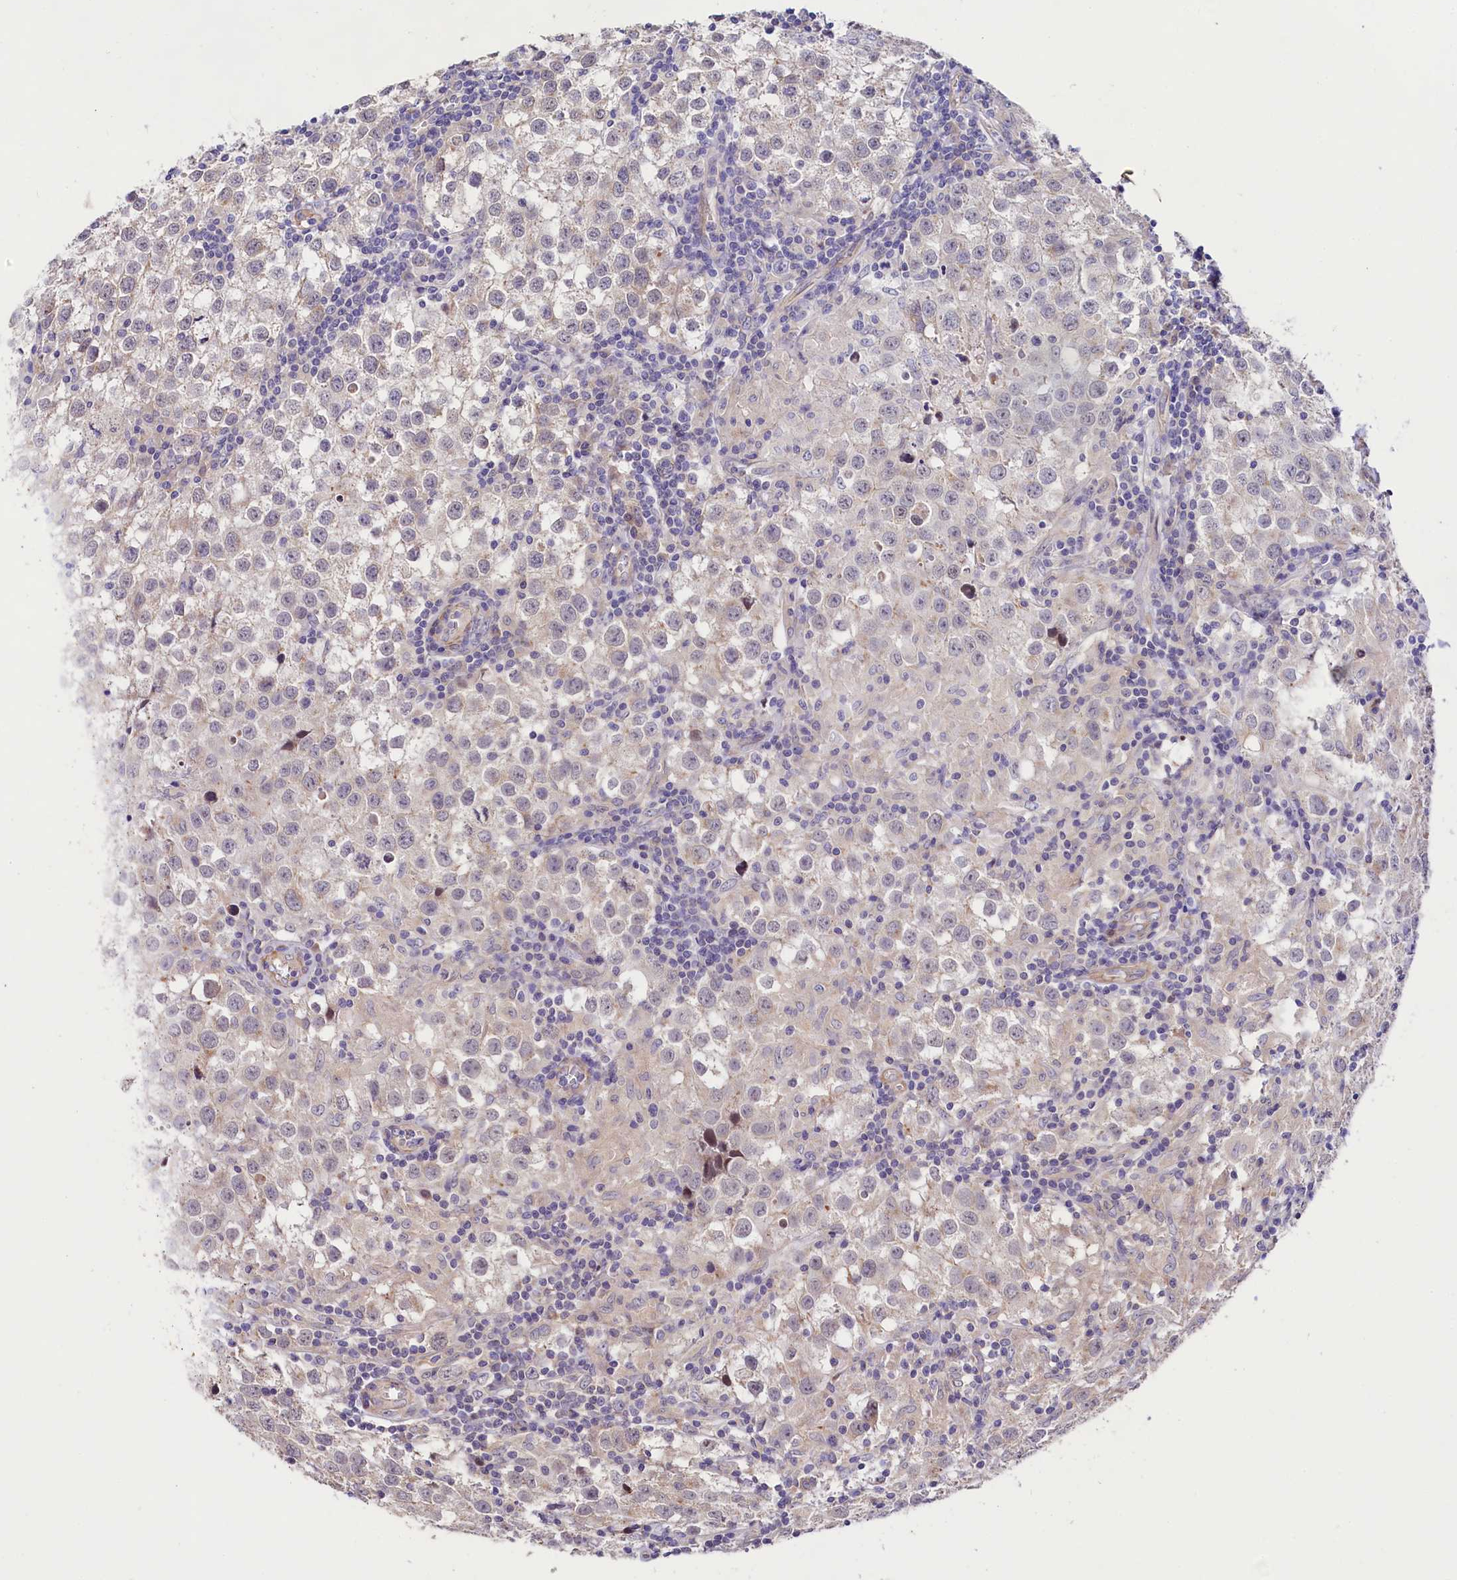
{"staining": {"intensity": "weak", "quantity": "<25%", "location": "cytoplasmic/membranous"}, "tissue": "testis cancer", "cell_type": "Tumor cells", "image_type": "cancer", "snomed": [{"axis": "morphology", "description": "Seminoma, NOS"}, {"axis": "morphology", "description": "Carcinoma, Embryonal, NOS"}, {"axis": "topography", "description": "Testis"}], "caption": "Testis embryonal carcinoma stained for a protein using immunohistochemistry (IHC) exhibits no positivity tumor cells.", "gene": "VPS11", "patient": {"sex": "male", "age": 43}}